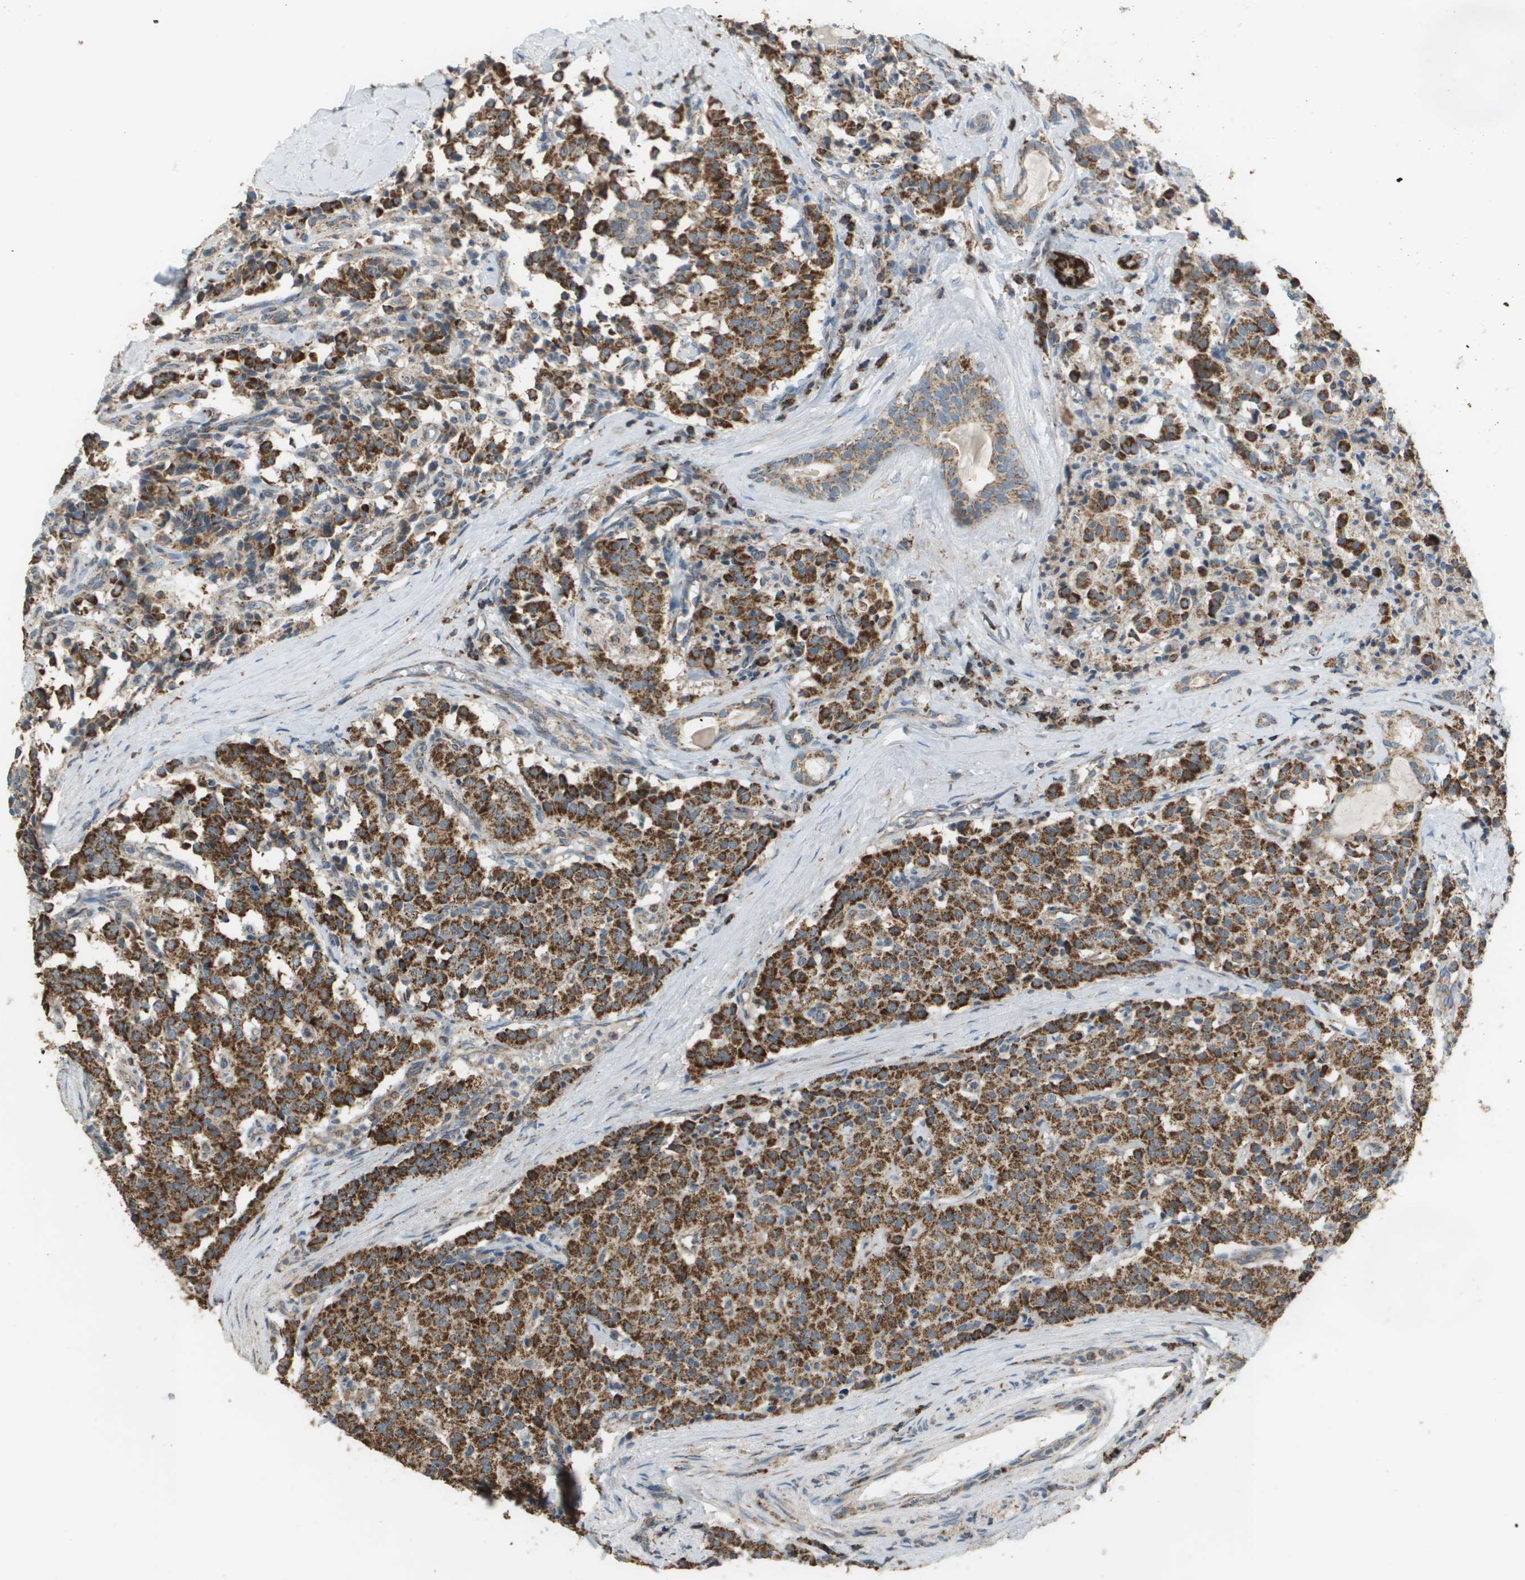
{"staining": {"intensity": "strong", "quantity": ">75%", "location": "cytoplasmic/membranous"}, "tissue": "carcinoid", "cell_type": "Tumor cells", "image_type": "cancer", "snomed": [{"axis": "morphology", "description": "Carcinoid, malignant, NOS"}, {"axis": "topography", "description": "Lung"}], "caption": "An immunohistochemistry (IHC) photomicrograph of tumor tissue is shown. Protein staining in brown shows strong cytoplasmic/membranous positivity in malignant carcinoid within tumor cells.", "gene": "FH", "patient": {"sex": "male", "age": 30}}